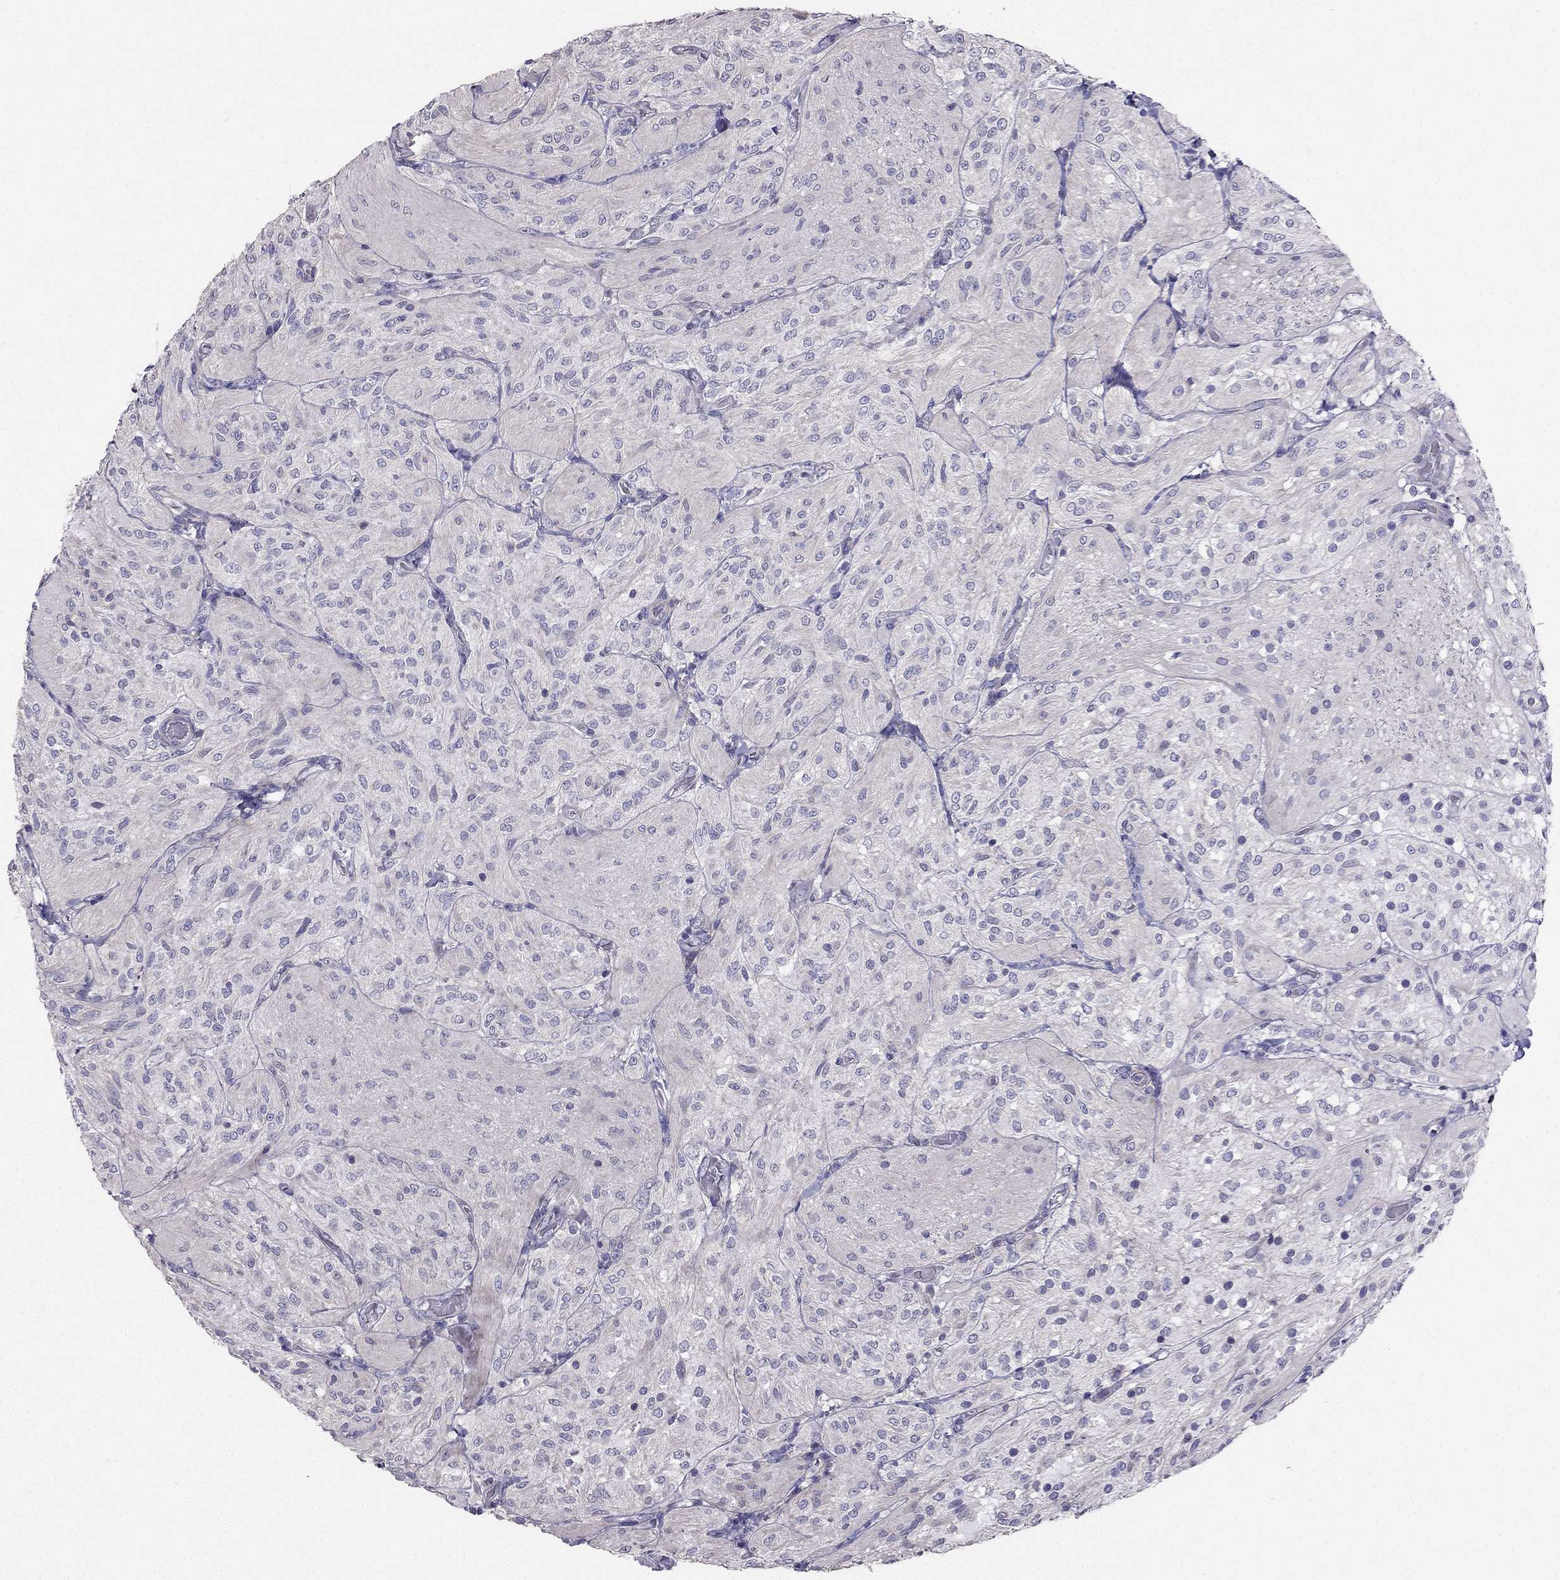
{"staining": {"intensity": "negative", "quantity": "none", "location": "none"}, "tissue": "glioma", "cell_type": "Tumor cells", "image_type": "cancer", "snomed": [{"axis": "morphology", "description": "Glioma, malignant, Low grade"}, {"axis": "topography", "description": "Brain"}], "caption": "A photomicrograph of malignant glioma (low-grade) stained for a protein shows no brown staining in tumor cells.", "gene": "AS3MT", "patient": {"sex": "male", "age": 3}}